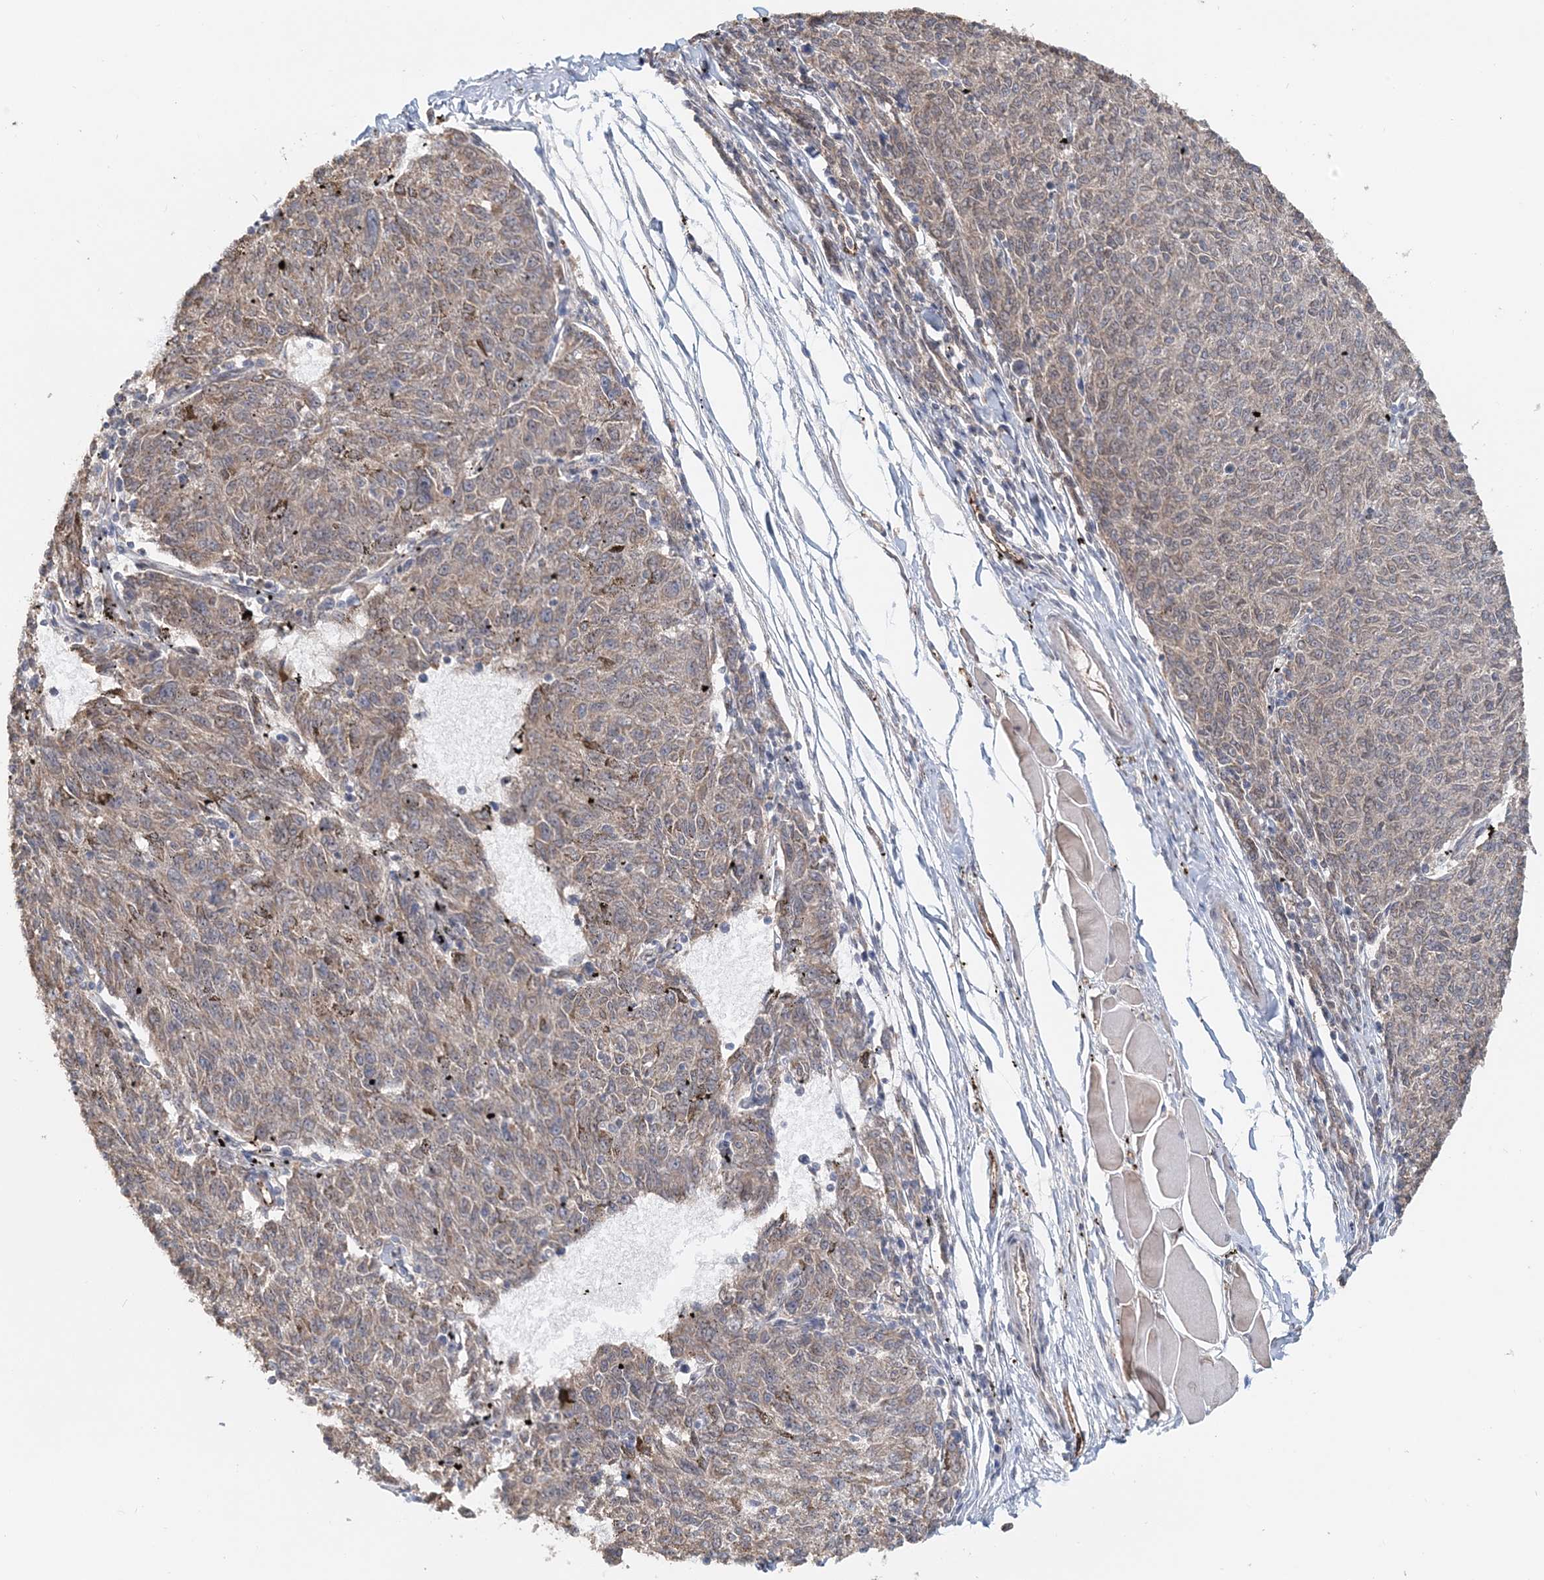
{"staining": {"intensity": "weak", "quantity": ">75%", "location": "cytoplasmic/membranous"}, "tissue": "melanoma", "cell_type": "Tumor cells", "image_type": "cancer", "snomed": [{"axis": "morphology", "description": "Malignant melanoma, NOS"}, {"axis": "topography", "description": "Skin"}], "caption": "Immunohistochemistry (IHC) image of malignant melanoma stained for a protein (brown), which displays low levels of weak cytoplasmic/membranous expression in approximately >75% of tumor cells.", "gene": "FBXO38", "patient": {"sex": "female", "age": 72}}